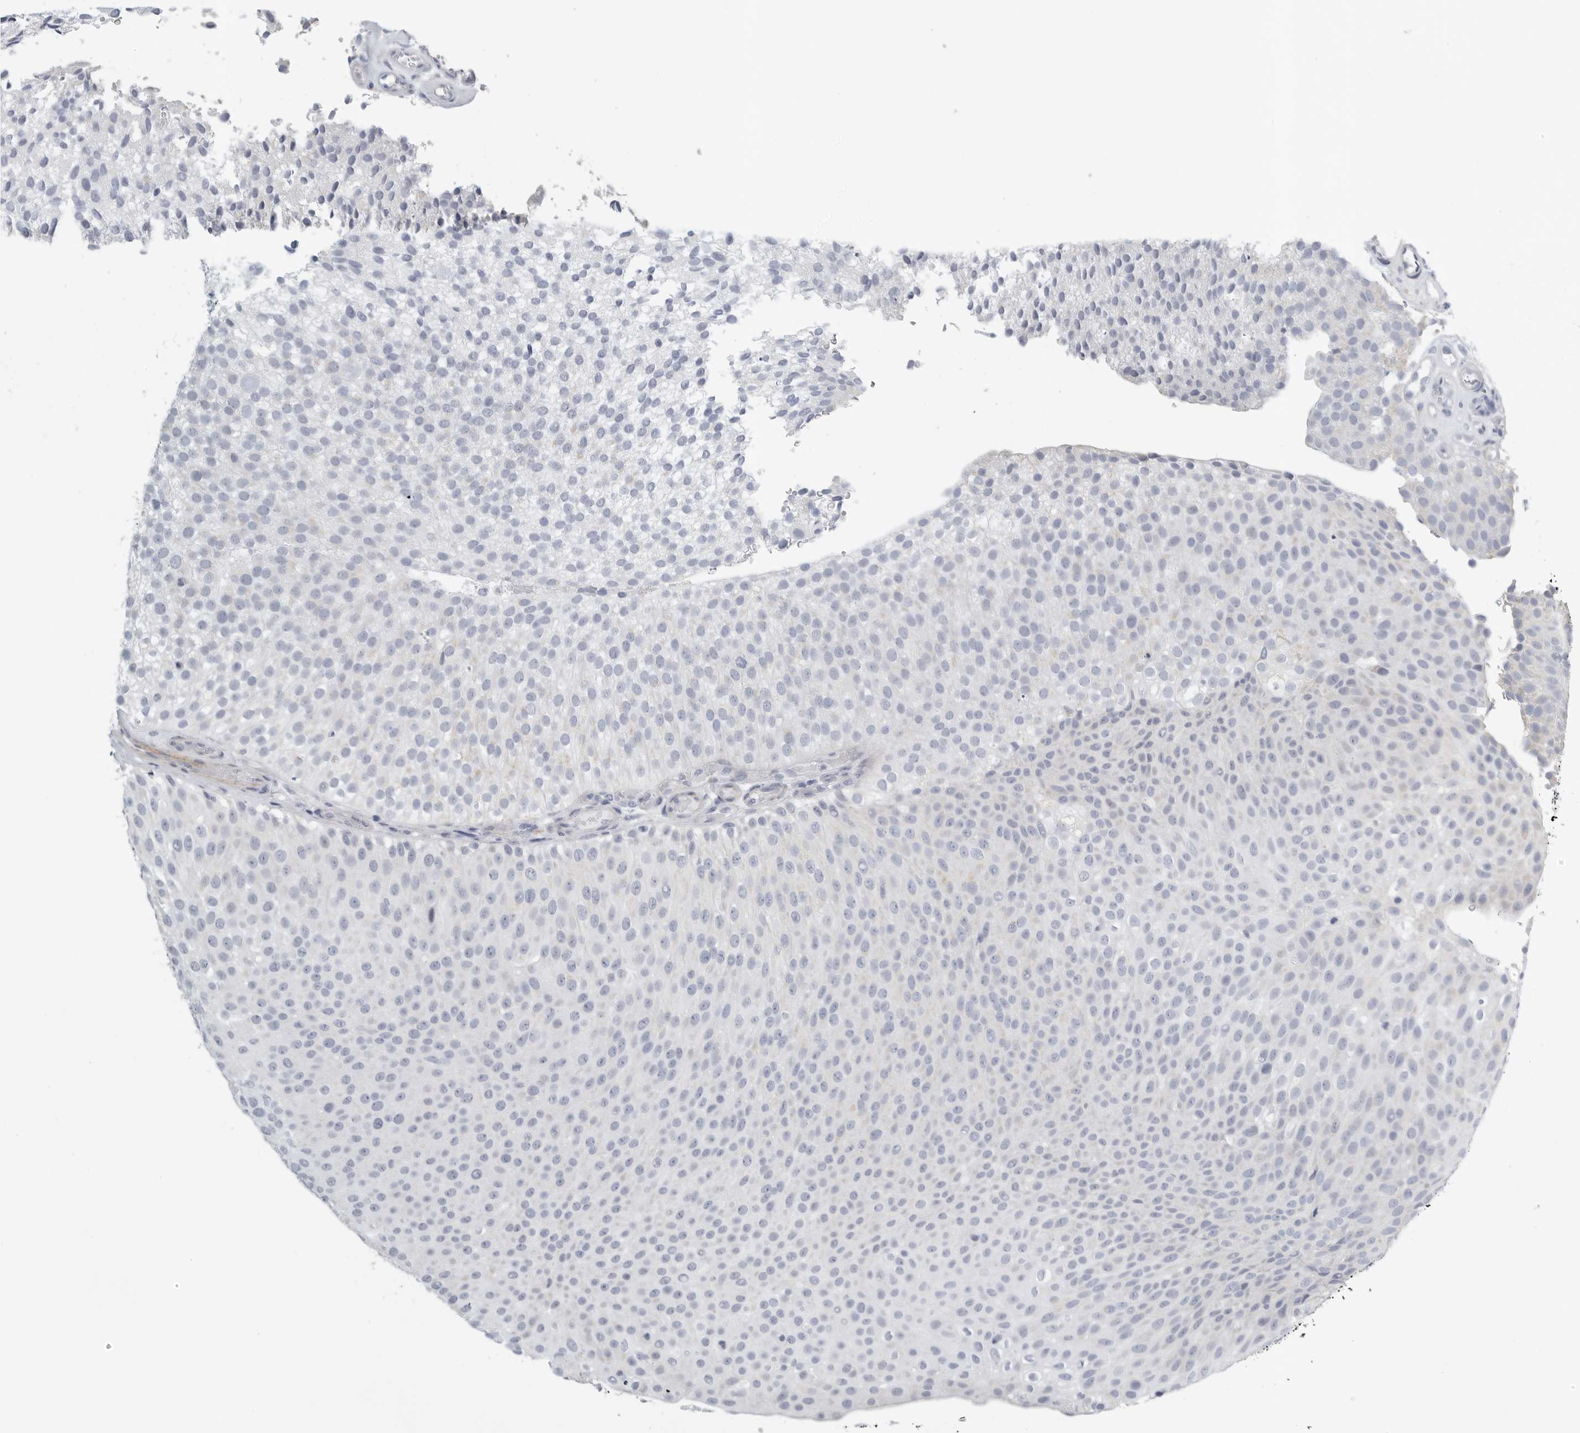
{"staining": {"intensity": "negative", "quantity": "none", "location": "none"}, "tissue": "urothelial cancer", "cell_type": "Tumor cells", "image_type": "cancer", "snomed": [{"axis": "morphology", "description": "Urothelial carcinoma, Low grade"}, {"axis": "topography", "description": "Urinary bladder"}], "caption": "IHC histopathology image of human urothelial cancer stained for a protein (brown), which exhibits no staining in tumor cells.", "gene": "TNR", "patient": {"sex": "male", "age": 78}}